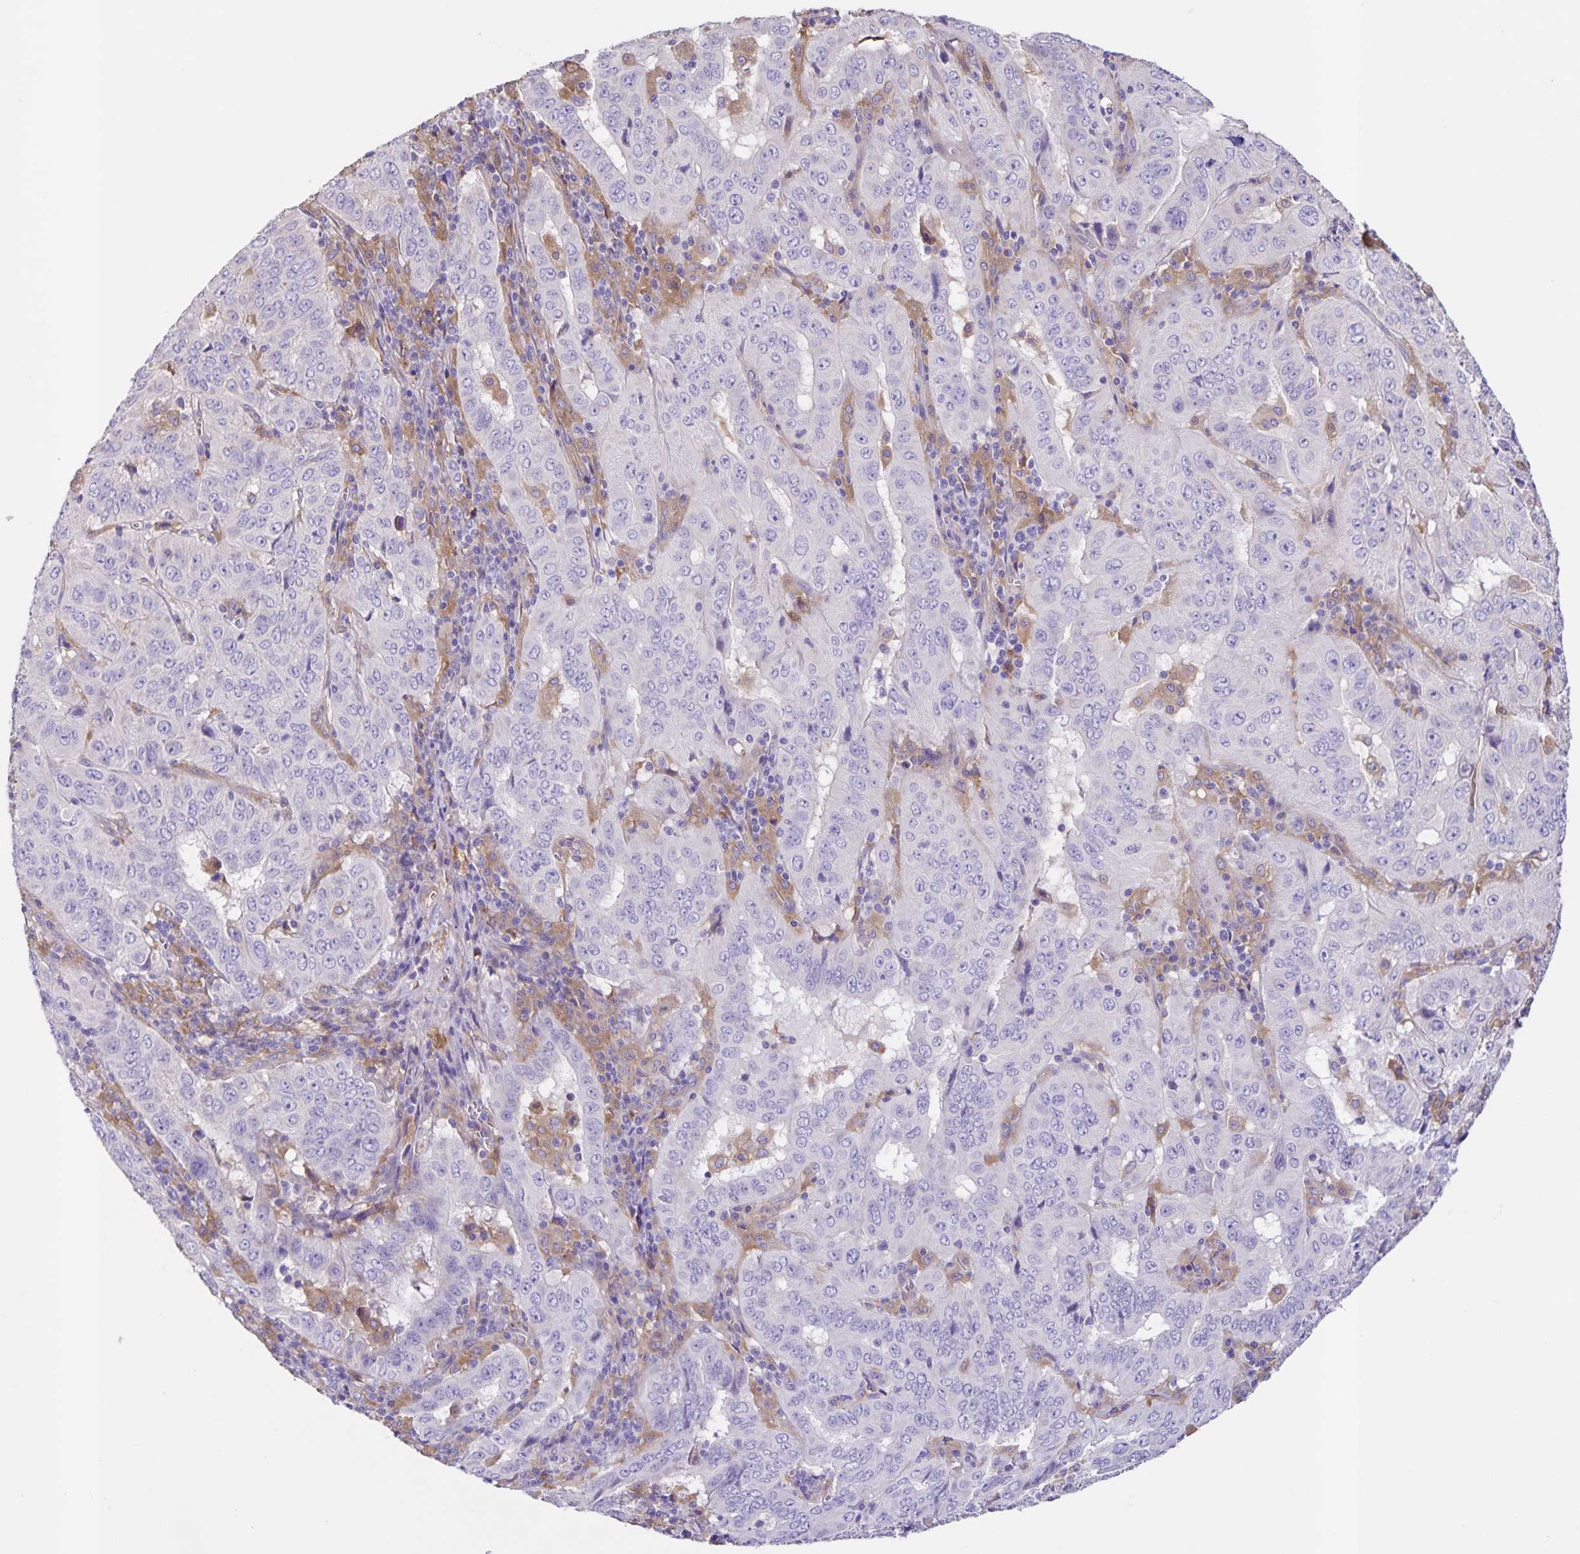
{"staining": {"intensity": "negative", "quantity": "none", "location": "none"}, "tissue": "pancreatic cancer", "cell_type": "Tumor cells", "image_type": "cancer", "snomed": [{"axis": "morphology", "description": "Adenocarcinoma, NOS"}, {"axis": "topography", "description": "Pancreas"}], "caption": "An IHC photomicrograph of pancreatic adenocarcinoma is shown. There is no staining in tumor cells of pancreatic adenocarcinoma.", "gene": "BOLL", "patient": {"sex": "male", "age": 63}}